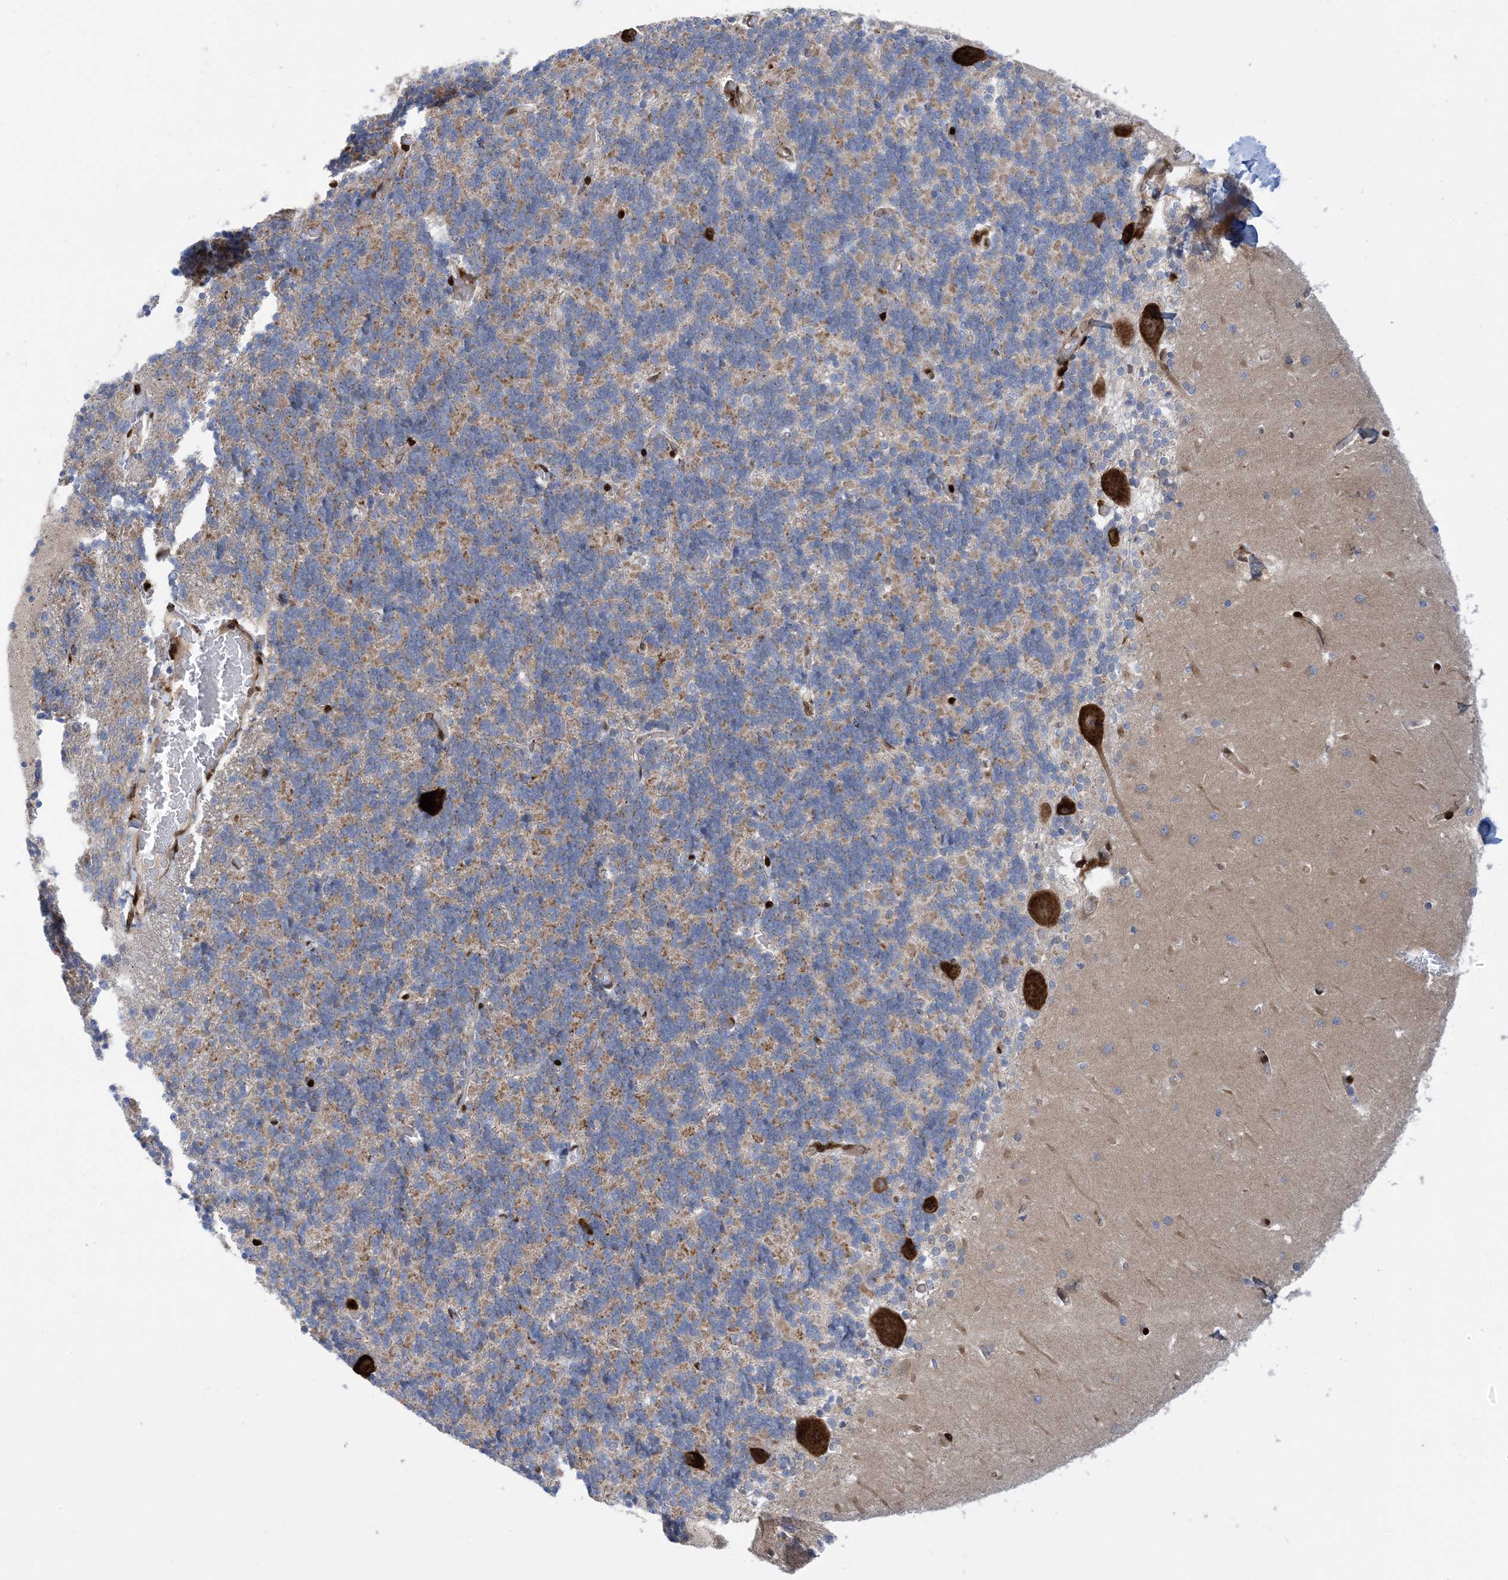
{"staining": {"intensity": "moderate", "quantity": "25%-75%", "location": "cytoplasmic/membranous"}, "tissue": "cerebellum", "cell_type": "Cells in granular layer", "image_type": "normal", "snomed": [{"axis": "morphology", "description": "Normal tissue, NOS"}, {"axis": "topography", "description": "Cerebellum"}], "caption": "An image showing moderate cytoplasmic/membranous staining in about 25%-75% of cells in granular layer in unremarkable cerebellum, as visualized by brown immunohistochemical staining.", "gene": "RBMS3", "patient": {"sex": "male", "age": 37}}